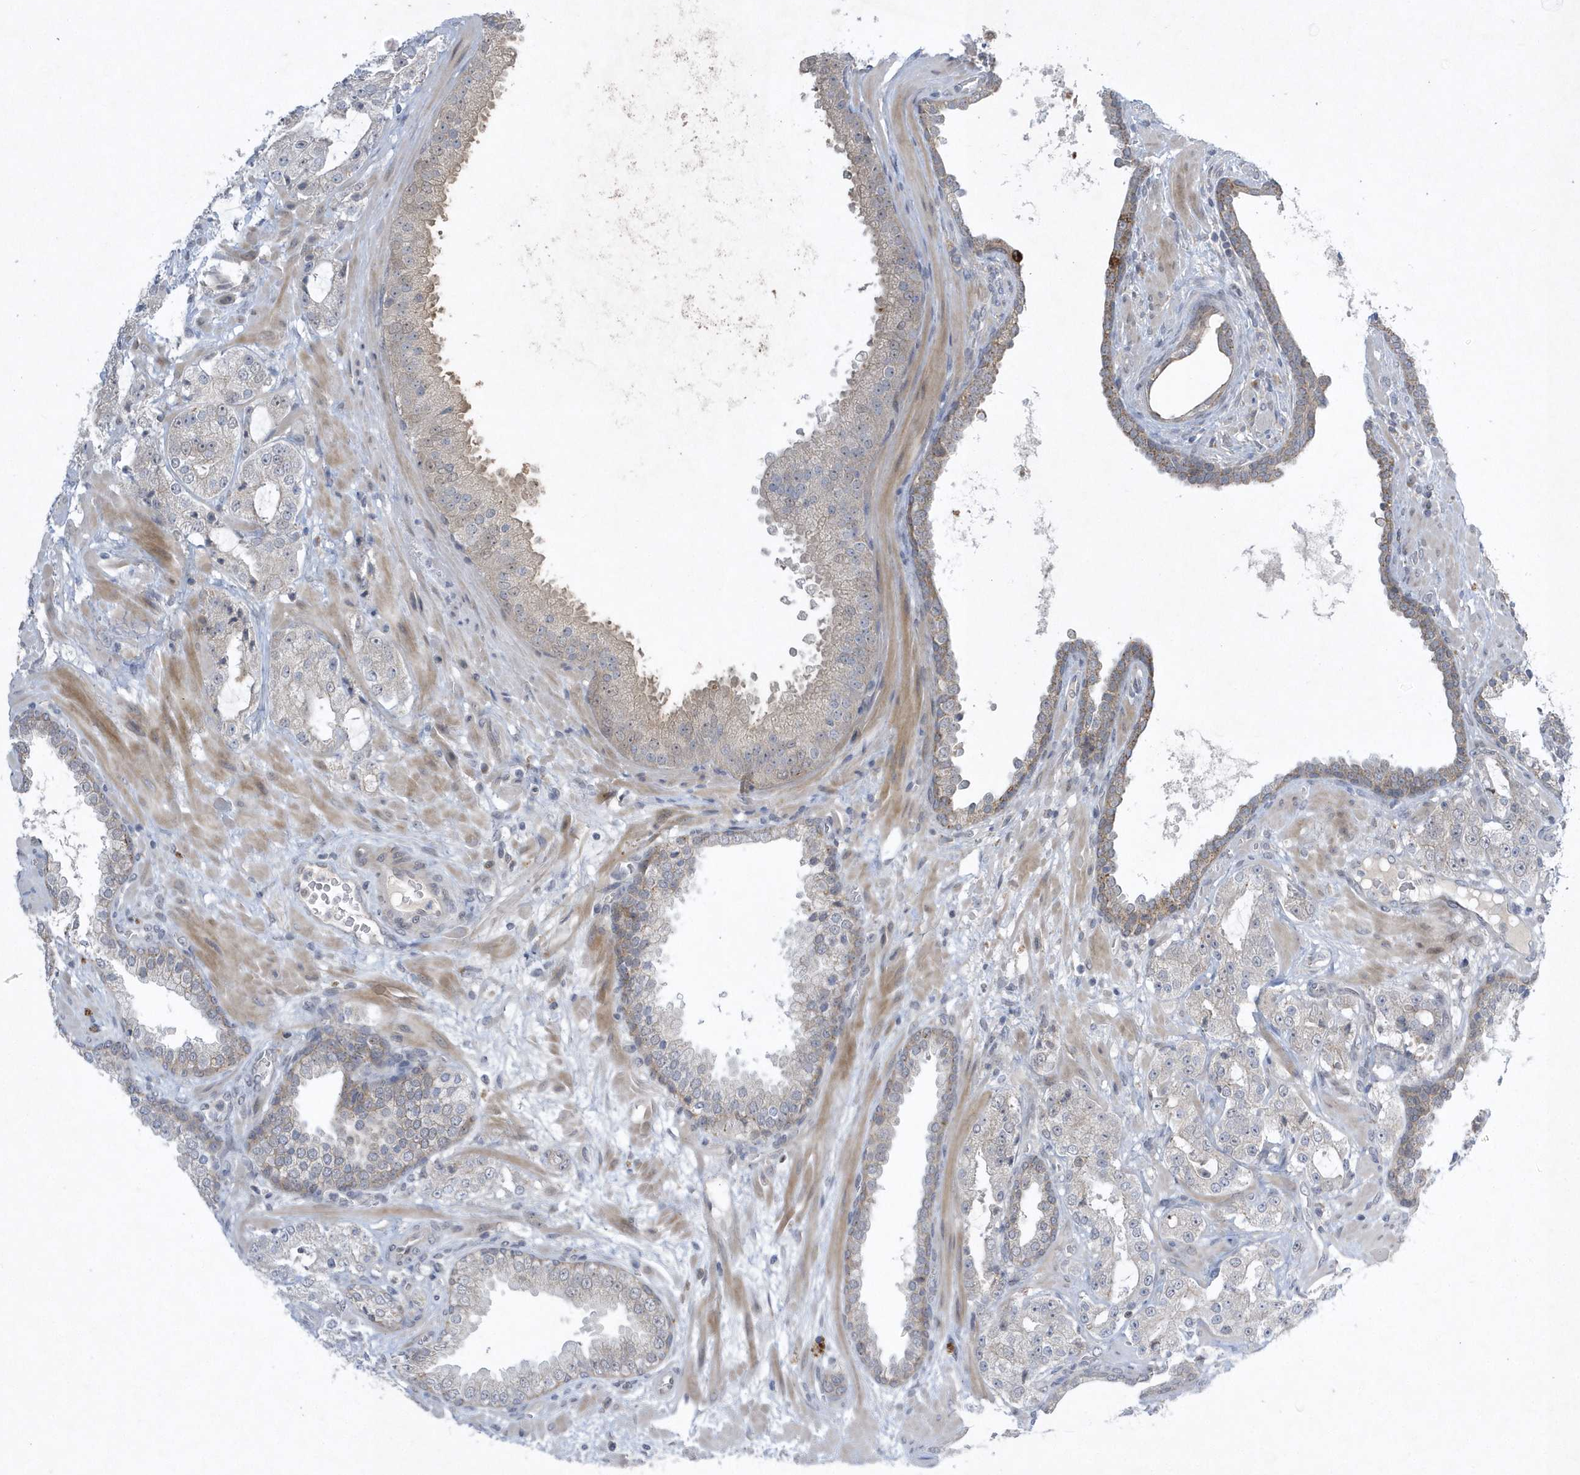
{"staining": {"intensity": "negative", "quantity": "none", "location": "none"}, "tissue": "prostate cancer", "cell_type": "Tumor cells", "image_type": "cancer", "snomed": [{"axis": "morphology", "description": "Adenocarcinoma, High grade"}, {"axis": "topography", "description": "Prostate"}], "caption": "Human prostate cancer stained for a protein using immunohistochemistry reveals no positivity in tumor cells.", "gene": "ZC3H12D", "patient": {"sex": "male", "age": 64}}